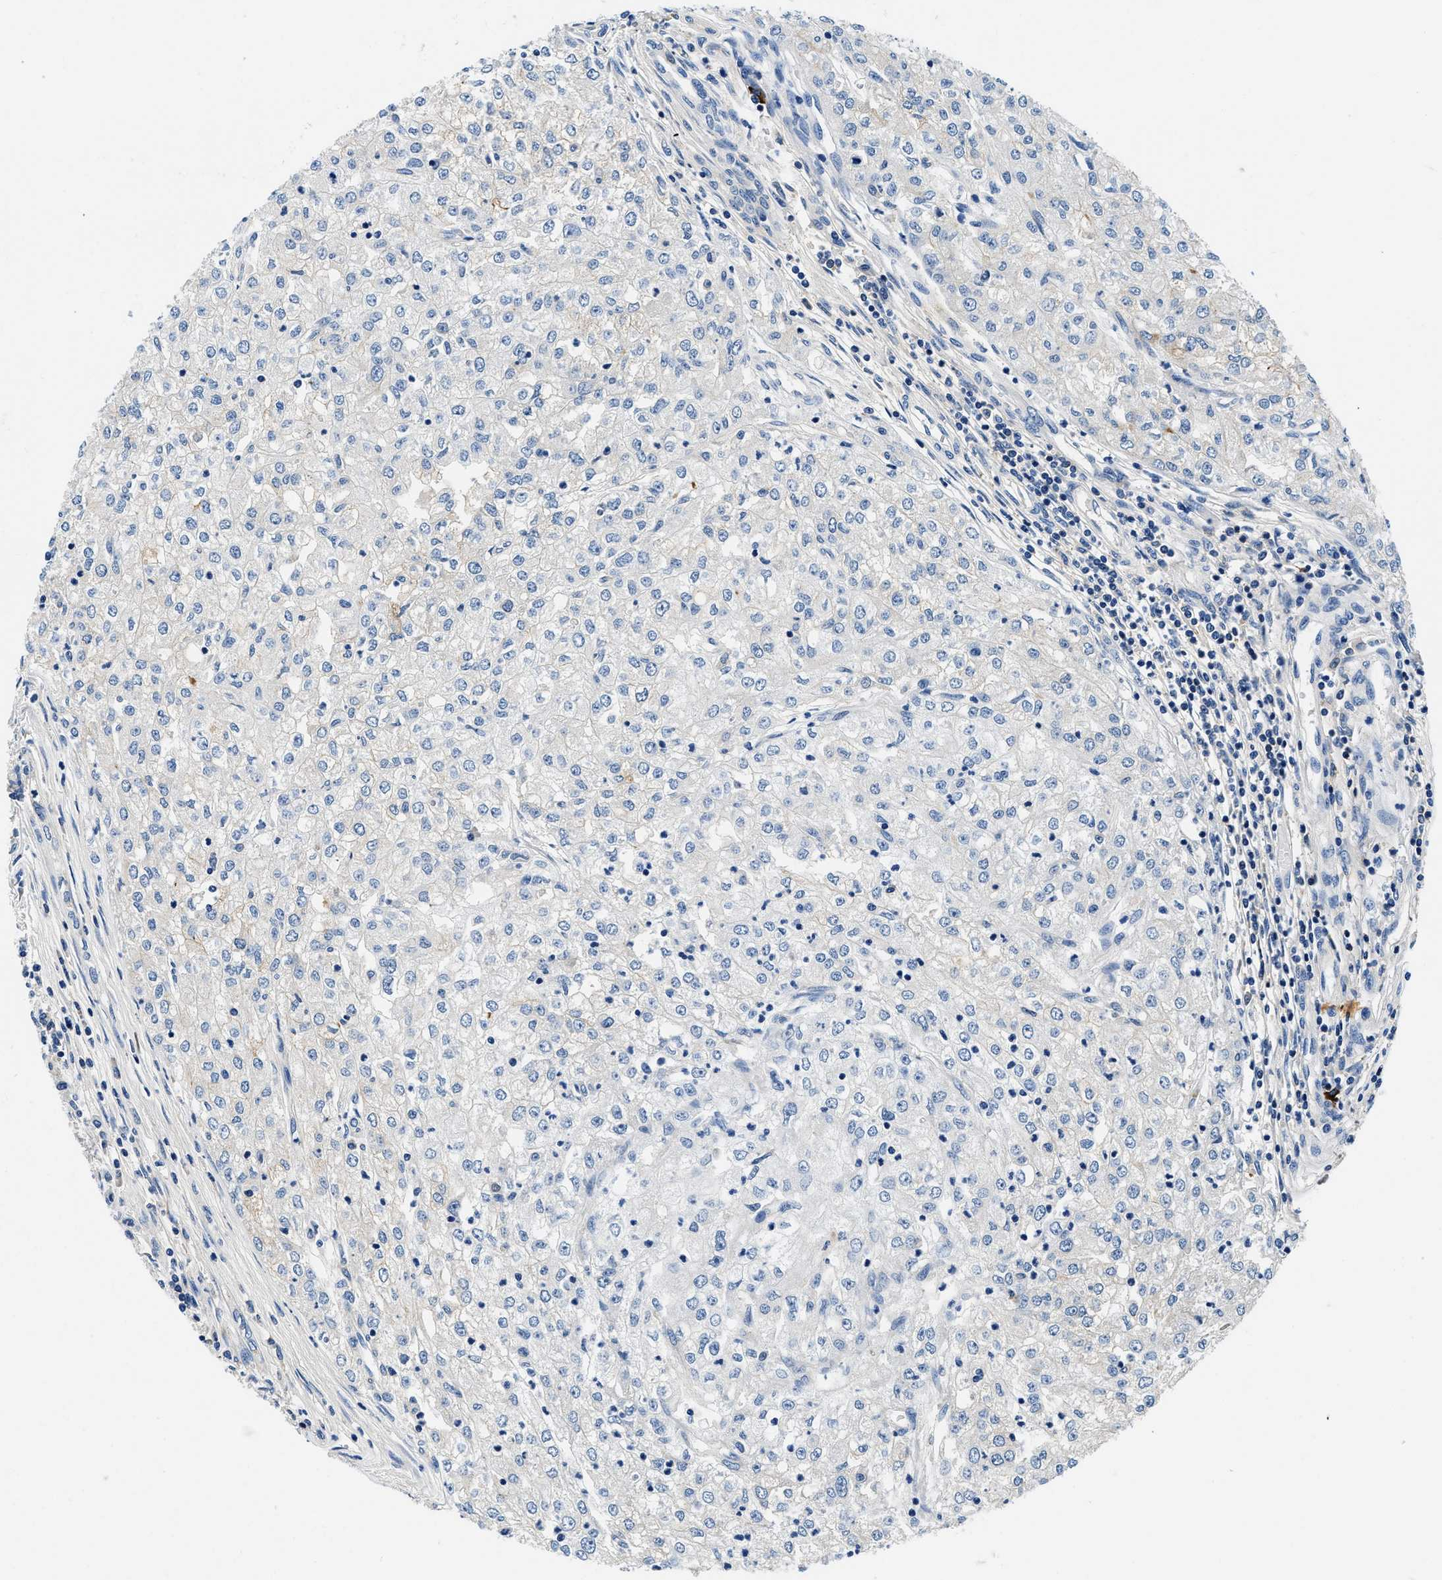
{"staining": {"intensity": "negative", "quantity": "none", "location": "none"}, "tissue": "renal cancer", "cell_type": "Tumor cells", "image_type": "cancer", "snomed": [{"axis": "morphology", "description": "Adenocarcinoma, NOS"}, {"axis": "topography", "description": "Kidney"}], "caption": "Tumor cells show no significant positivity in renal adenocarcinoma.", "gene": "ZFAND3", "patient": {"sex": "female", "age": 54}}